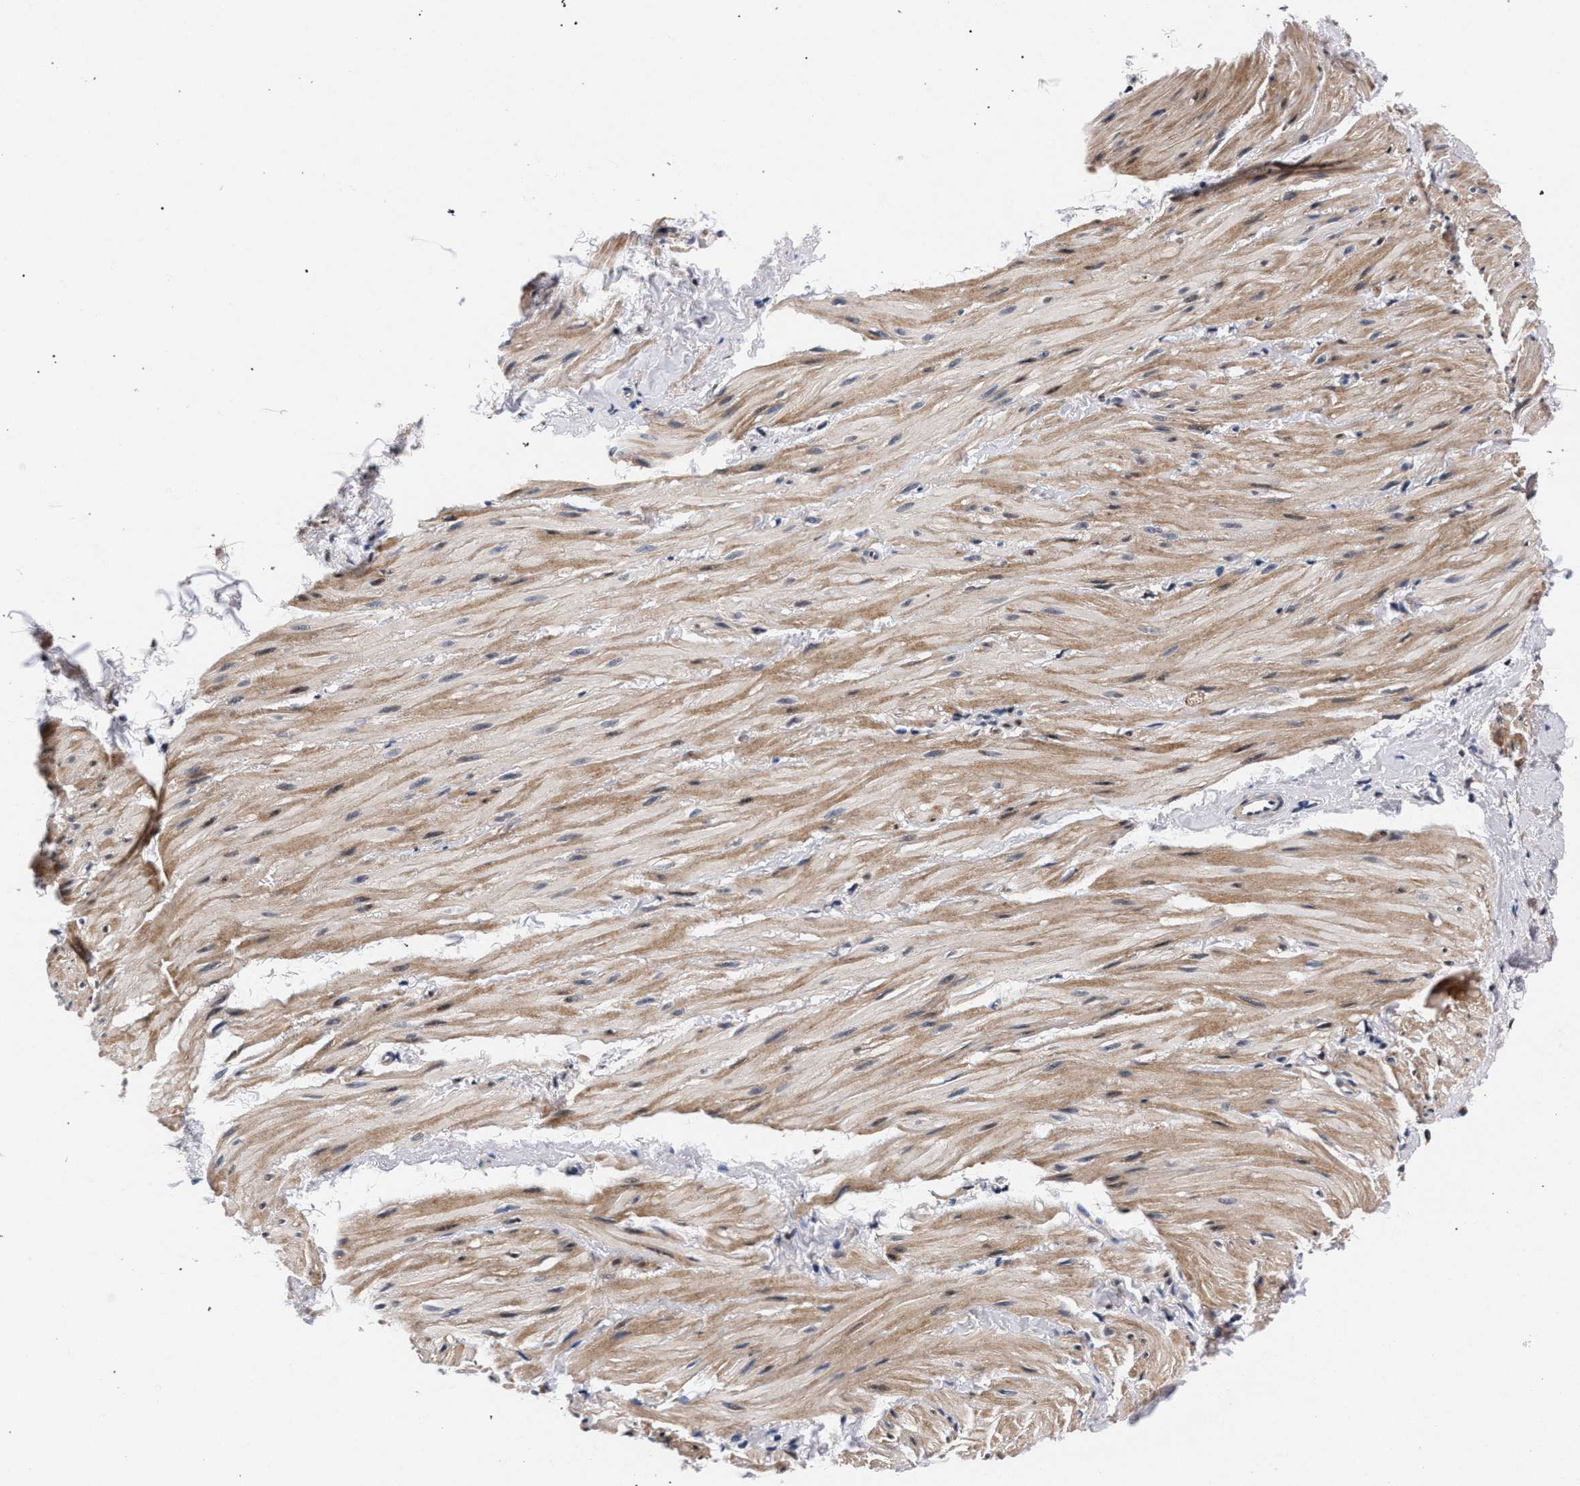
{"staining": {"intensity": "moderate", "quantity": ">75%", "location": "cytoplasmic/membranous"}, "tissue": "smooth muscle", "cell_type": "Smooth muscle cells", "image_type": "normal", "snomed": [{"axis": "morphology", "description": "Normal tissue, NOS"}, {"axis": "topography", "description": "Smooth muscle"}], "caption": "This micrograph shows benign smooth muscle stained with IHC to label a protein in brown. The cytoplasmic/membranous of smooth muscle cells show moderate positivity for the protein. Nuclei are counter-stained blue.", "gene": "ZNF462", "patient": {"sex": "male", "age": 16}}